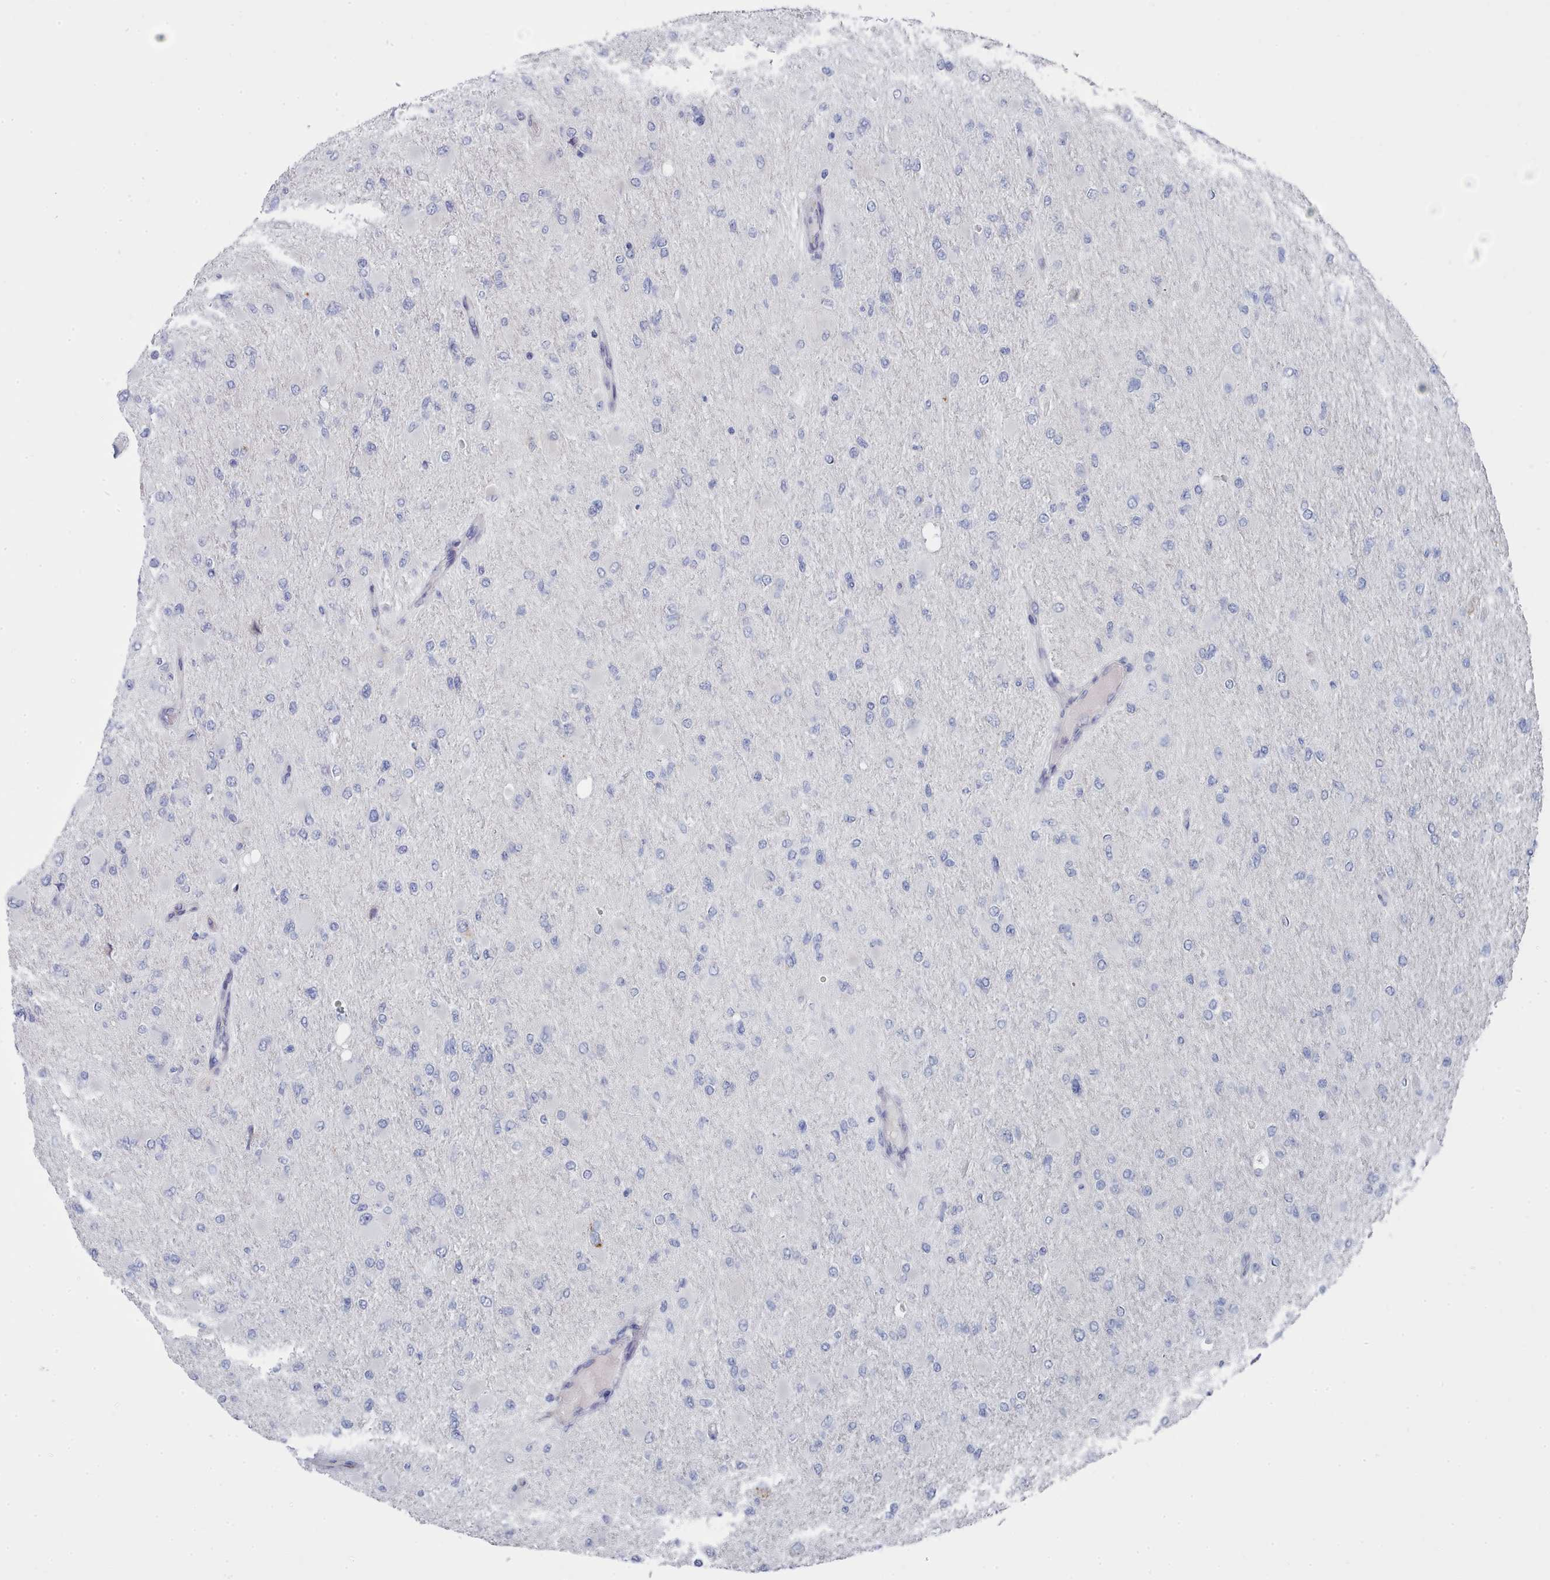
{"staining": {"intensity": "negative", "quantity": "none", "location": "none"}, "tissue": "glioma", "cell_type": "Tumor cells", "image_type": "cancer", "snomed": [{"axis": "morphology", "description": "Glioma, malignant, High grade"}, {"axis": "topography", "description": "Cerebral cortex"}], "caption": "DAB (3,3'-diaminobenzidine) immunohistochemical staining of glioma exhibits no significant positivity in tumor cells.", "gene": "PDE4C", "patient": {"sex": "female", "age": 36}}